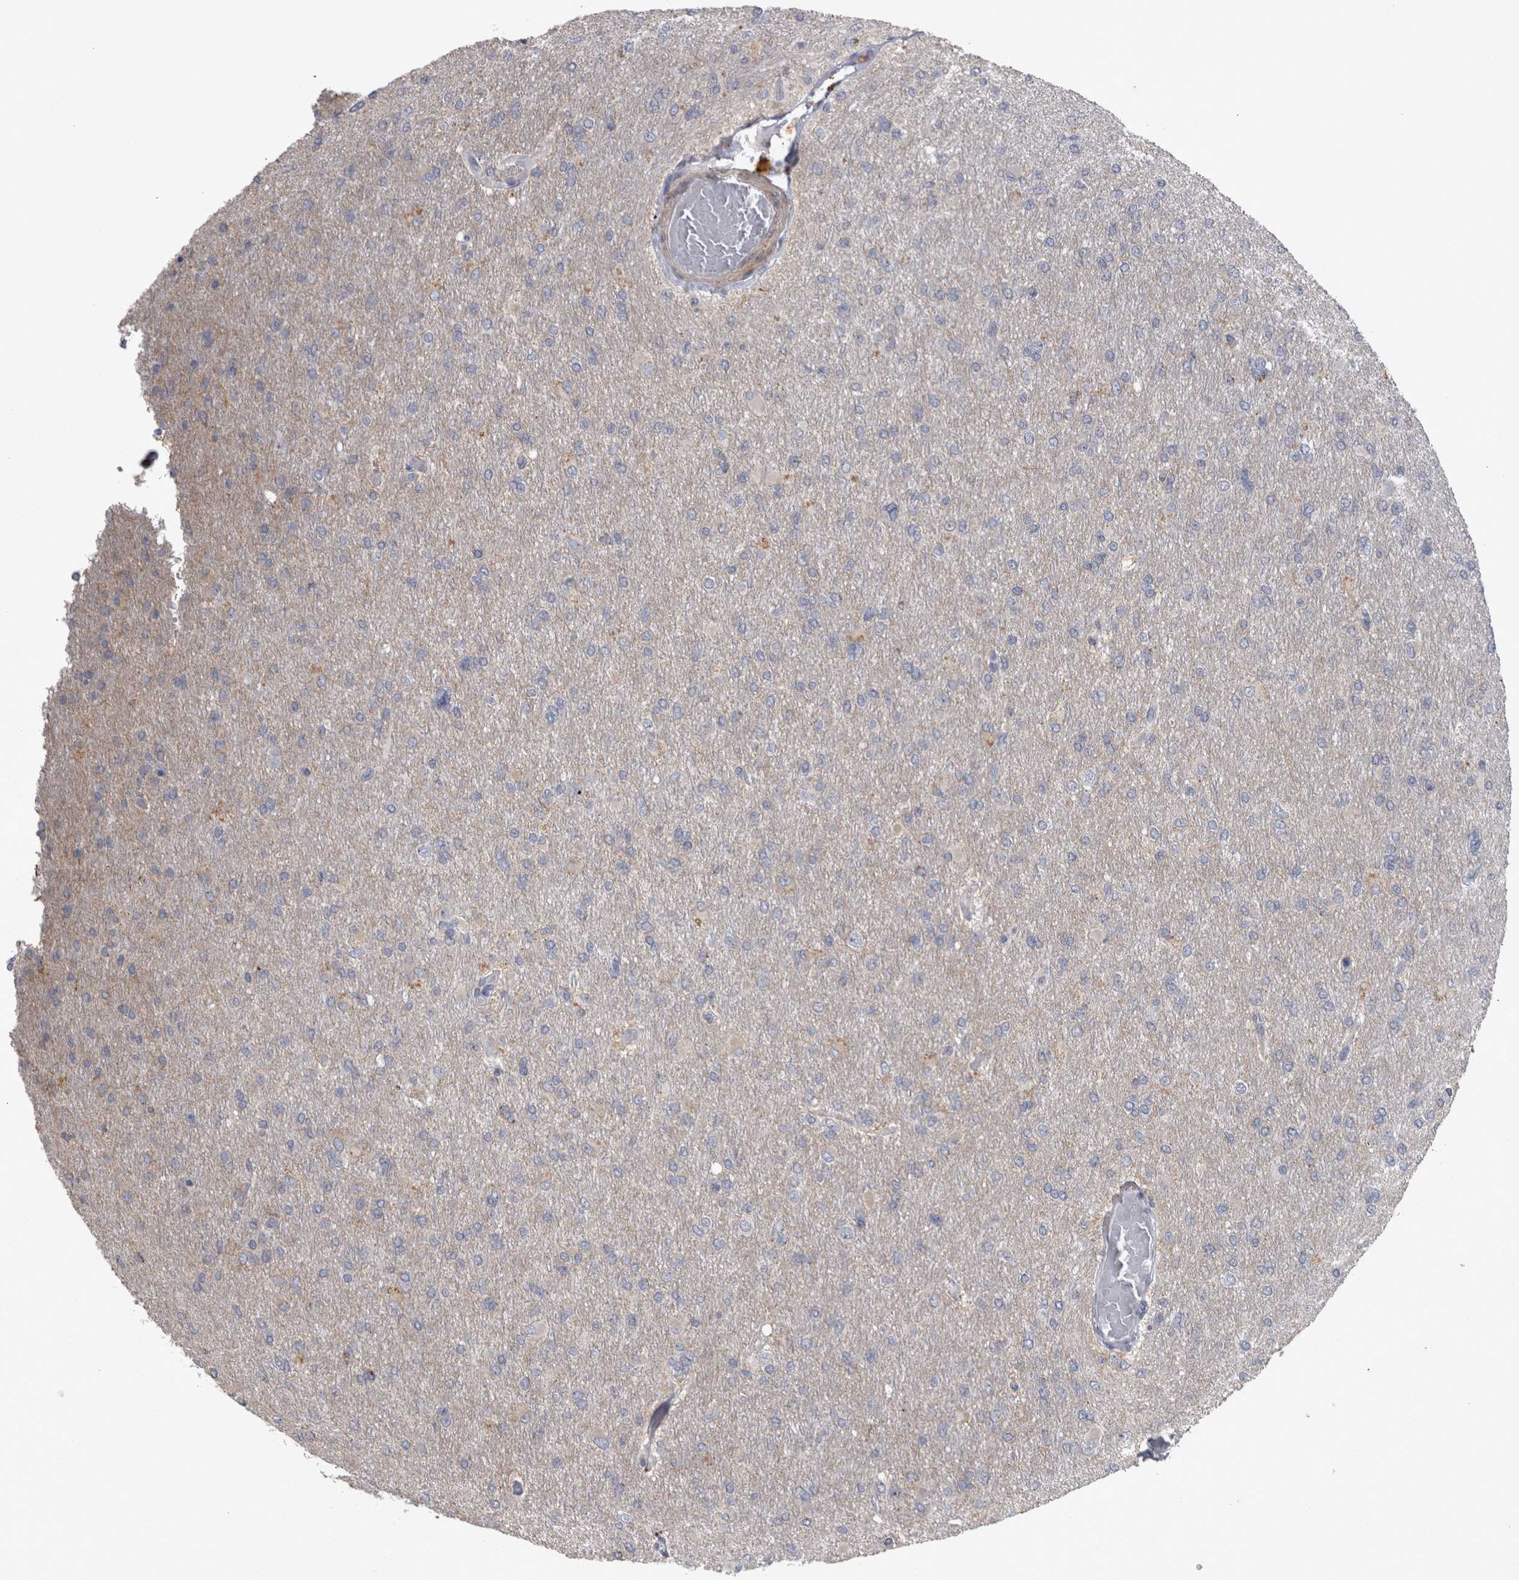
{"staining": {"intensity": "negative", "quantity": "none", "location": "none"}, "tissue": "glioma", "cell_type": "Tumor cells", "image_type": "cancer", "snomed": [{"axis": "morphology", "description": "Glioma, malignant, High grade"}, {"axis": "topography", "description": "Cerebral cortex"}], "caption": "High-grade glioma (malignant) stained for a protein using IHC reveals no expression tumor cells.", "gene": "DBT", "patient": {"sex": "female", "age": 36}}